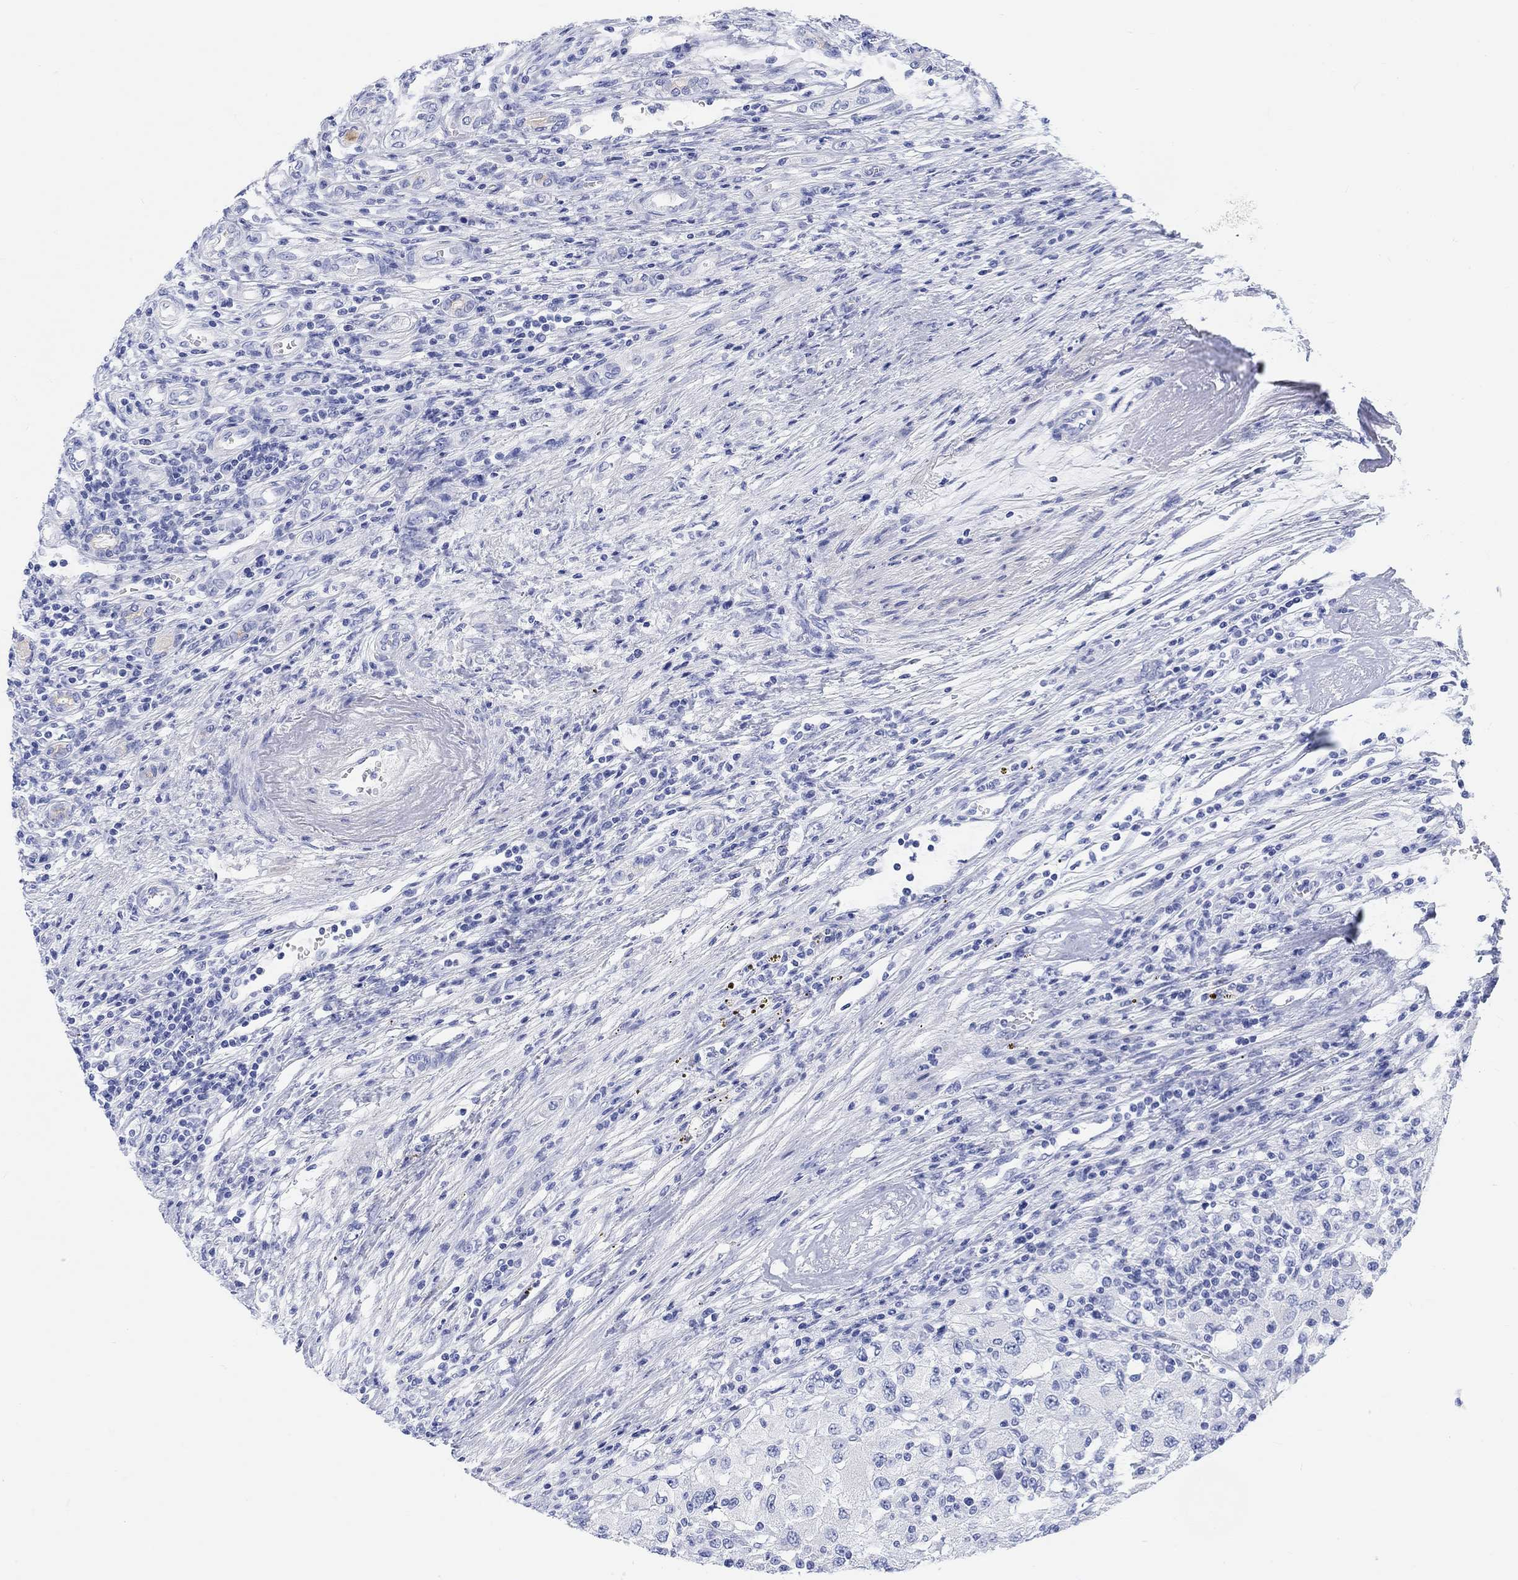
{"staining": {"intensity": "negative", "quantity": "none", "location": "none"}, "tissue": "renal cancer", "cell_type": "Tumor cells", "image_type": "cancer", "snomed": [{"axis": "morphology", "description": "Adenocarcinoma, NOS"}, {"axis": "topography", "description": "Kidney"}], "caption": "High power microscopy histopathology image of an IHC image of renal cancer (adenocarcinoma), revealing no significant expression in tumor cells.", "gene": "XIRP2", "patient": {"sex": "female", "age": 67}}